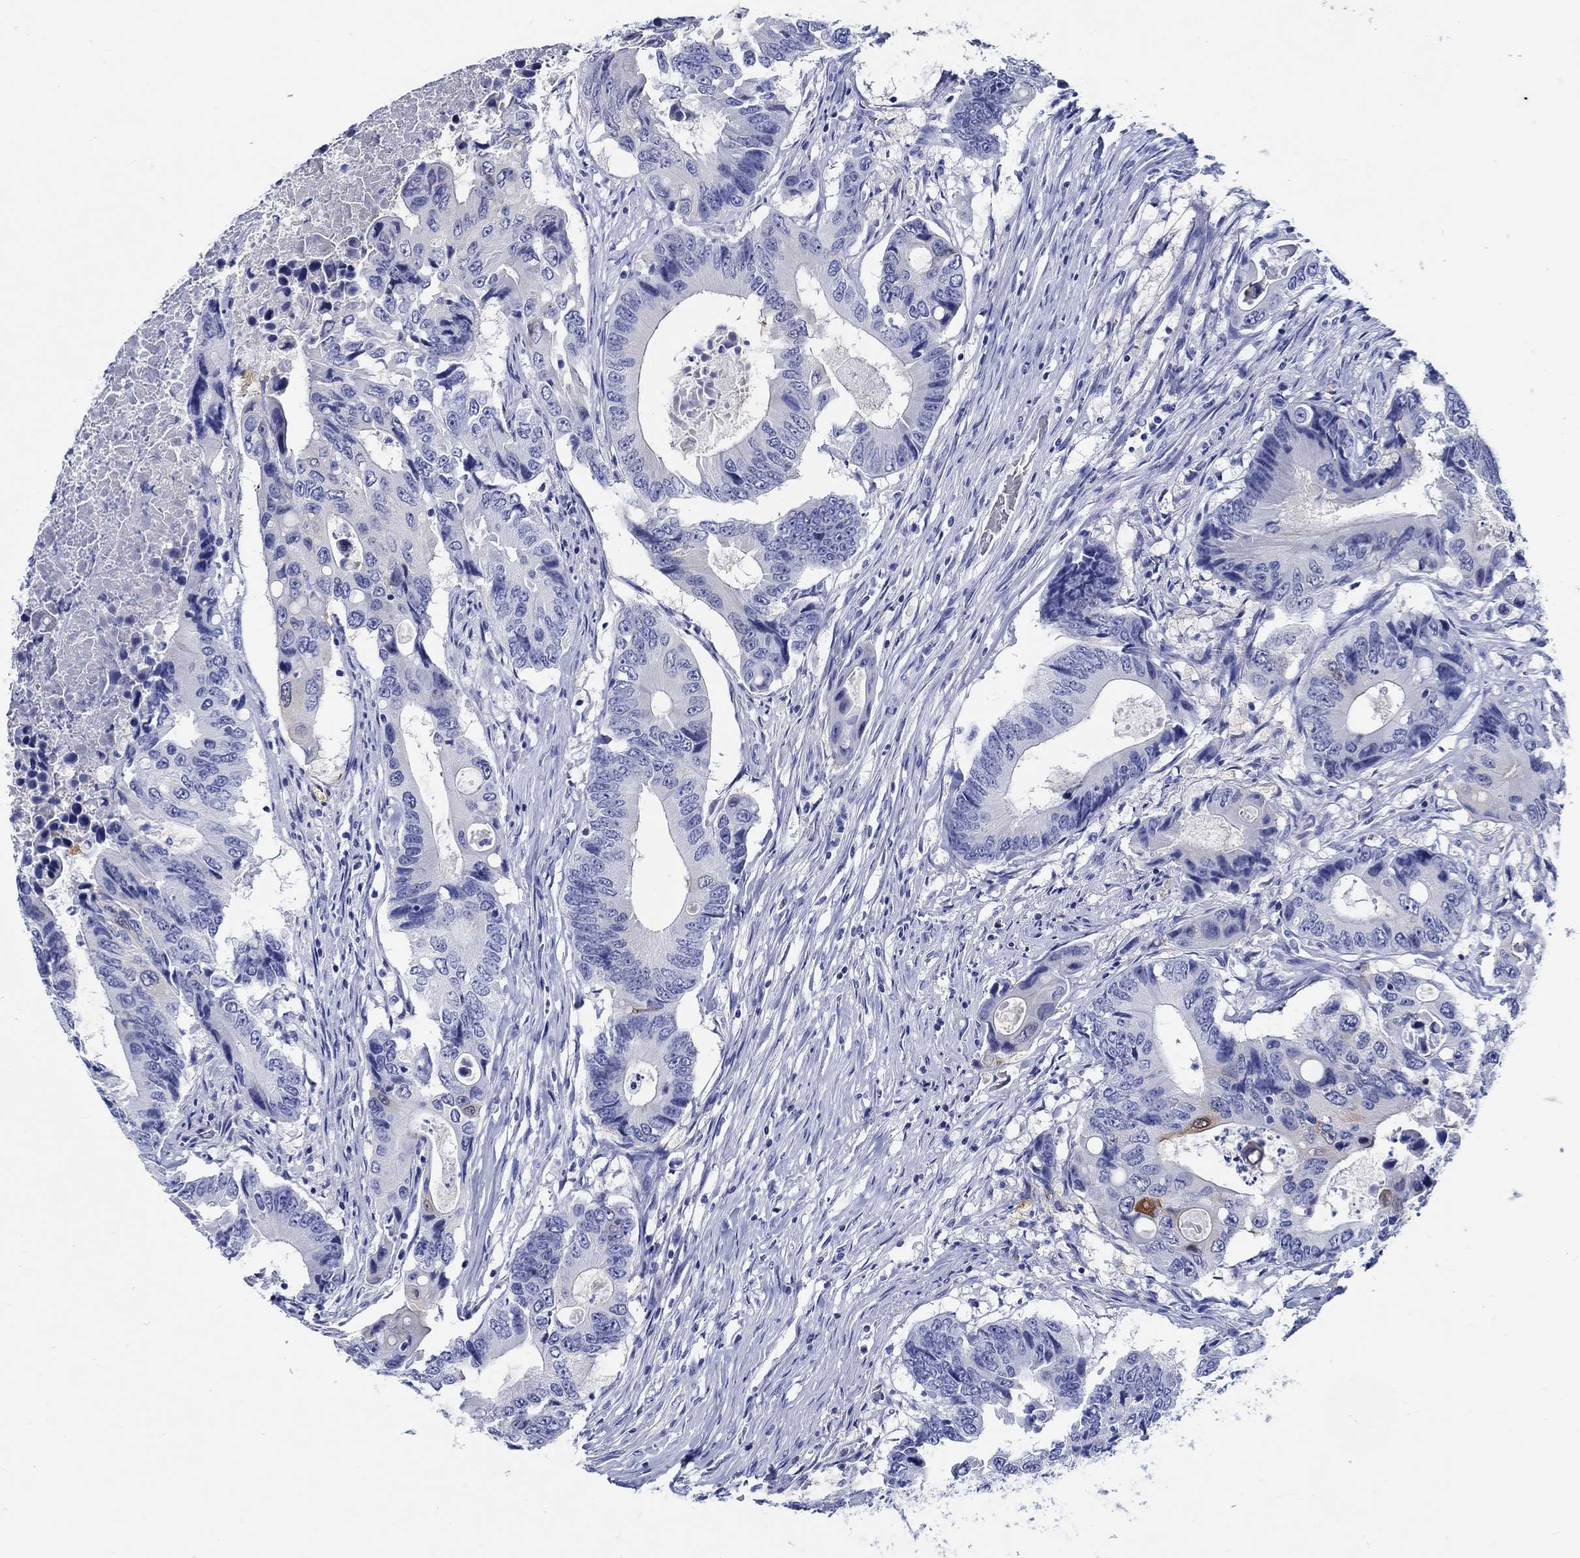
{"staining": {"intensity": "negative", "quantity": "none", "location": "none"}, "tissue": "colorectal cancer", "cell_type": "Tumor cells", "image_type": "cancer", "snomed": [{"axis": "morphology", "description": "Adenocarcinoma, NOS"}, {"axis": "topography", "description": "Colon"}], "caption": "Immunohistochemistry image of human colorectal cancer stained for a protein (brown), which displays no positivity in tumor cells. Nuclei are stained in blue.", "gene": "FBXO2", "patient": {"sex": "female", "age": 90}}